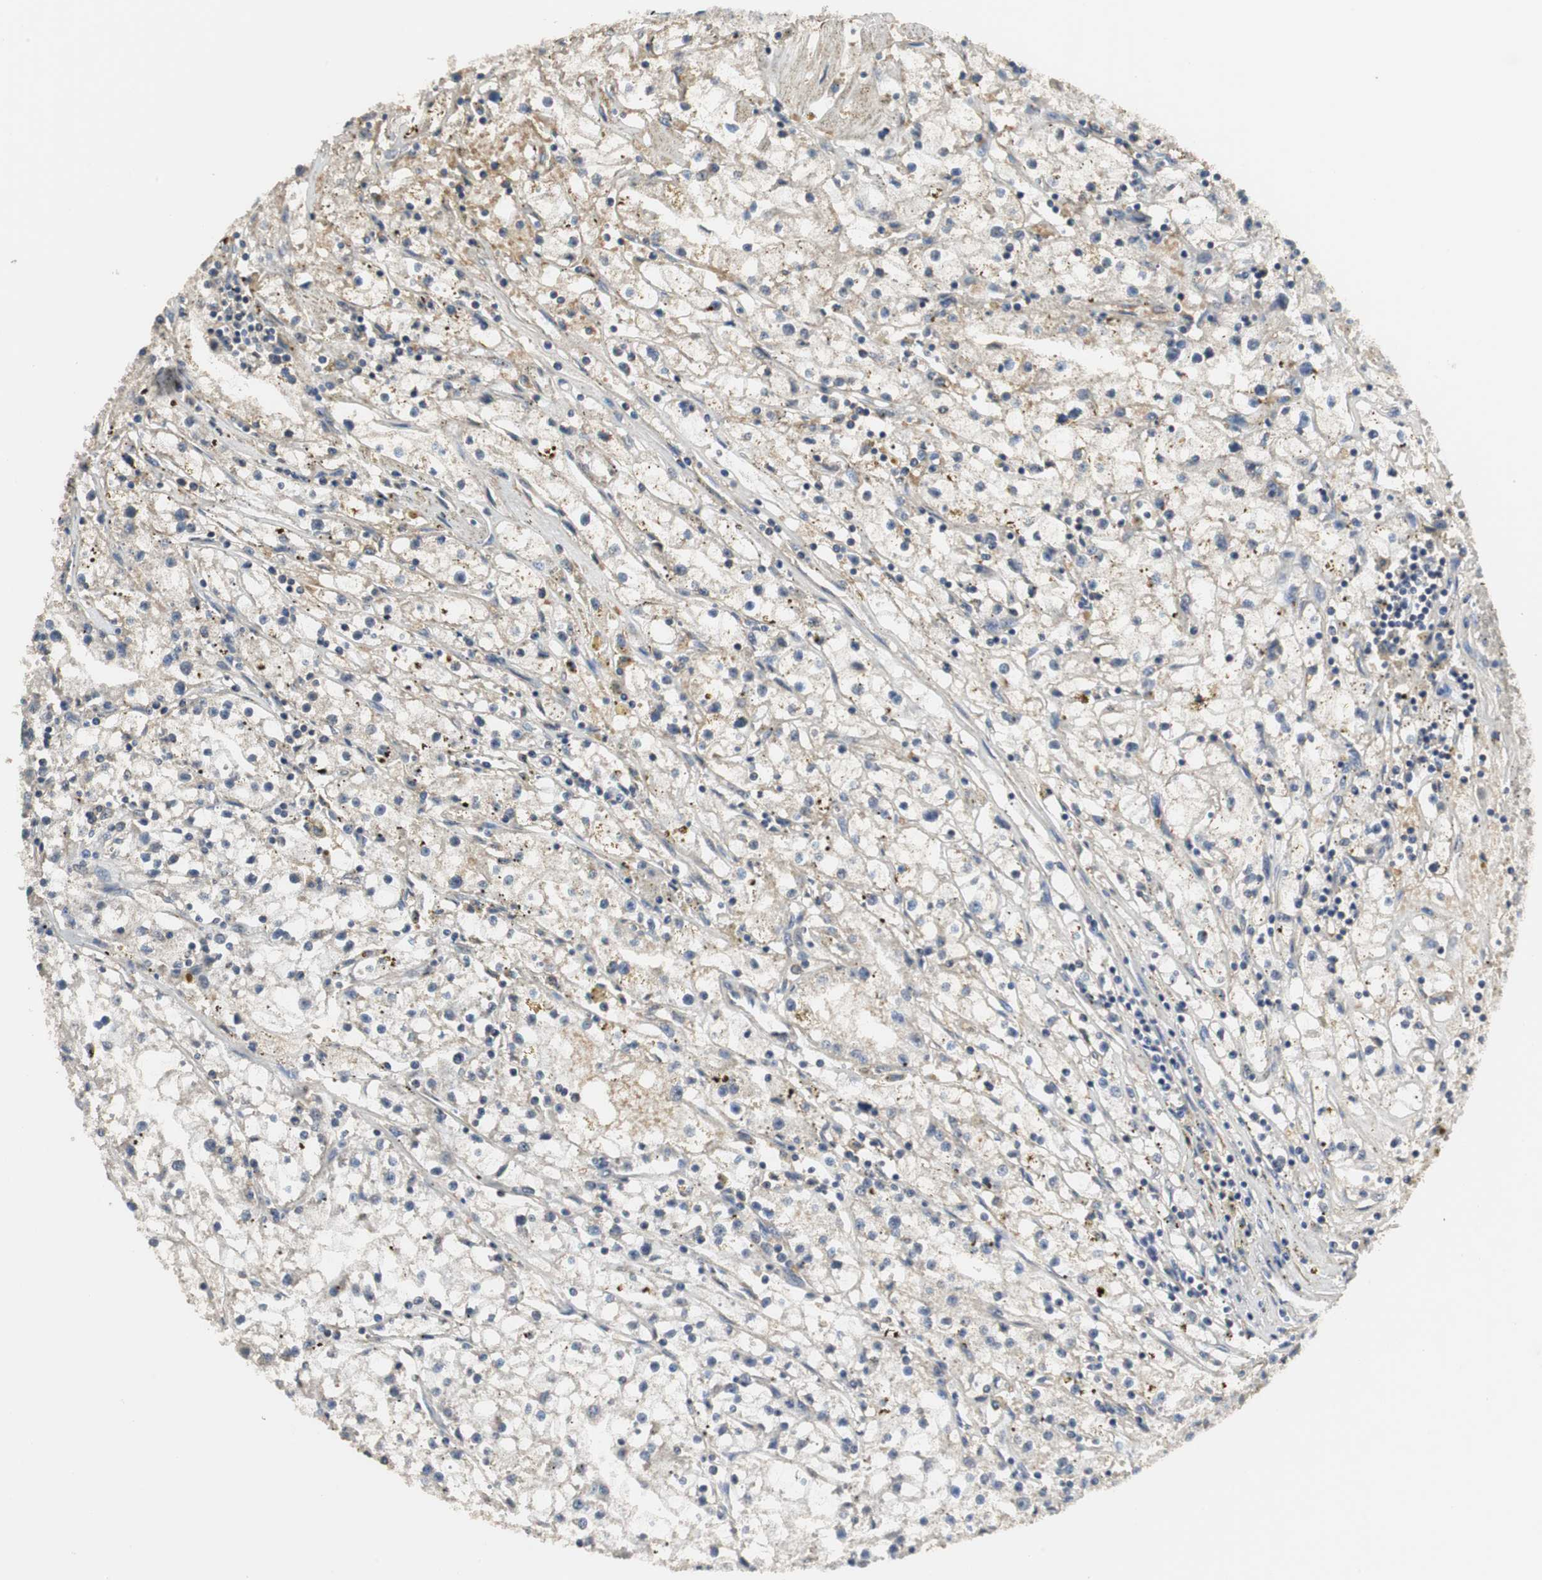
{"staining": {"intensity": "weak", "quantity": "<25%", "location": "cytoplasmic/membranous"}, "tissue": "renal cancer", "cell_type": "Tumor cells", "image_type": "cancer", "snomed": [{"axis": "morphology", "description": "Adenocarcinoma, NOS"}, {"axis": "topography", "description": "Kidney"}], "caption": "This micrograph is of renal cancer (adenocarcinoma) stained with immunohistochemistry to label a protein in brown with the nuclei are counter-stained blue. There is no staining in tumor cells. (Brightfield microscopy of DAB (3,3'-diaminobenzidine) immunohistochemistry (IHC) at high magnification).", "gene": "NNT", "patient": {"sex": "male", "age": 56}}